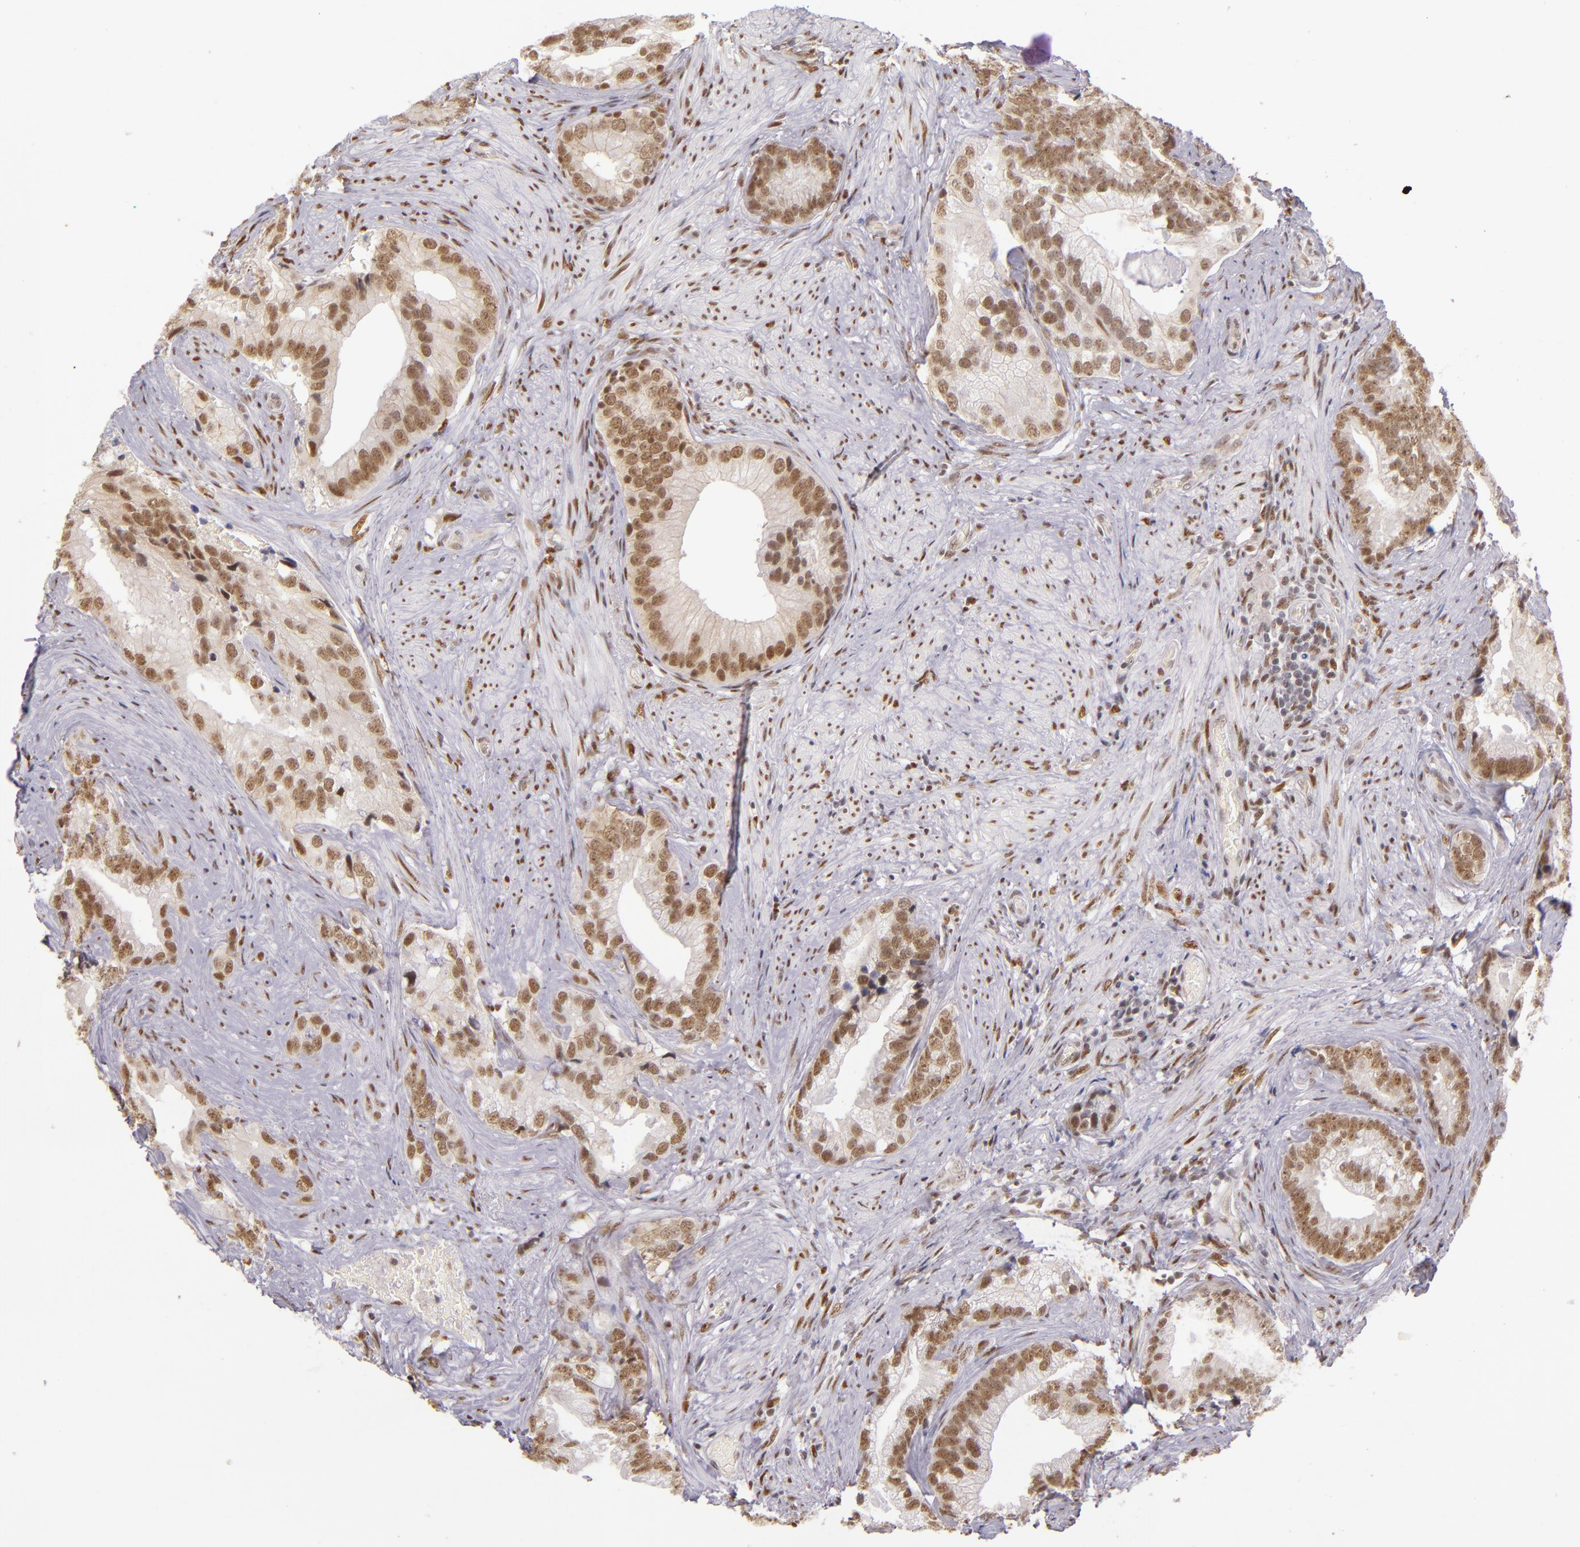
{"staining": {"intensity": "moderate", "quantity": ">75%", "location": "nuclear"}, "tissue": "prostate cancer", "cell_type": "Tumor cells", "image_type": "cancer", "snomed": [{"axis": "morphology", "description": "Adenocarcinoma, Low grade"}, {"axis": "topography", "description": "Prostate"}], "caption": "There is medium levels of moderate nuclear staining in tumor cells of prostate low-grade adenocarcinoma, as demonstrated by immunohistochemical staining (brown color).", "gene": "NCOR2", "patient": {"sex": "male", "age": 71}}